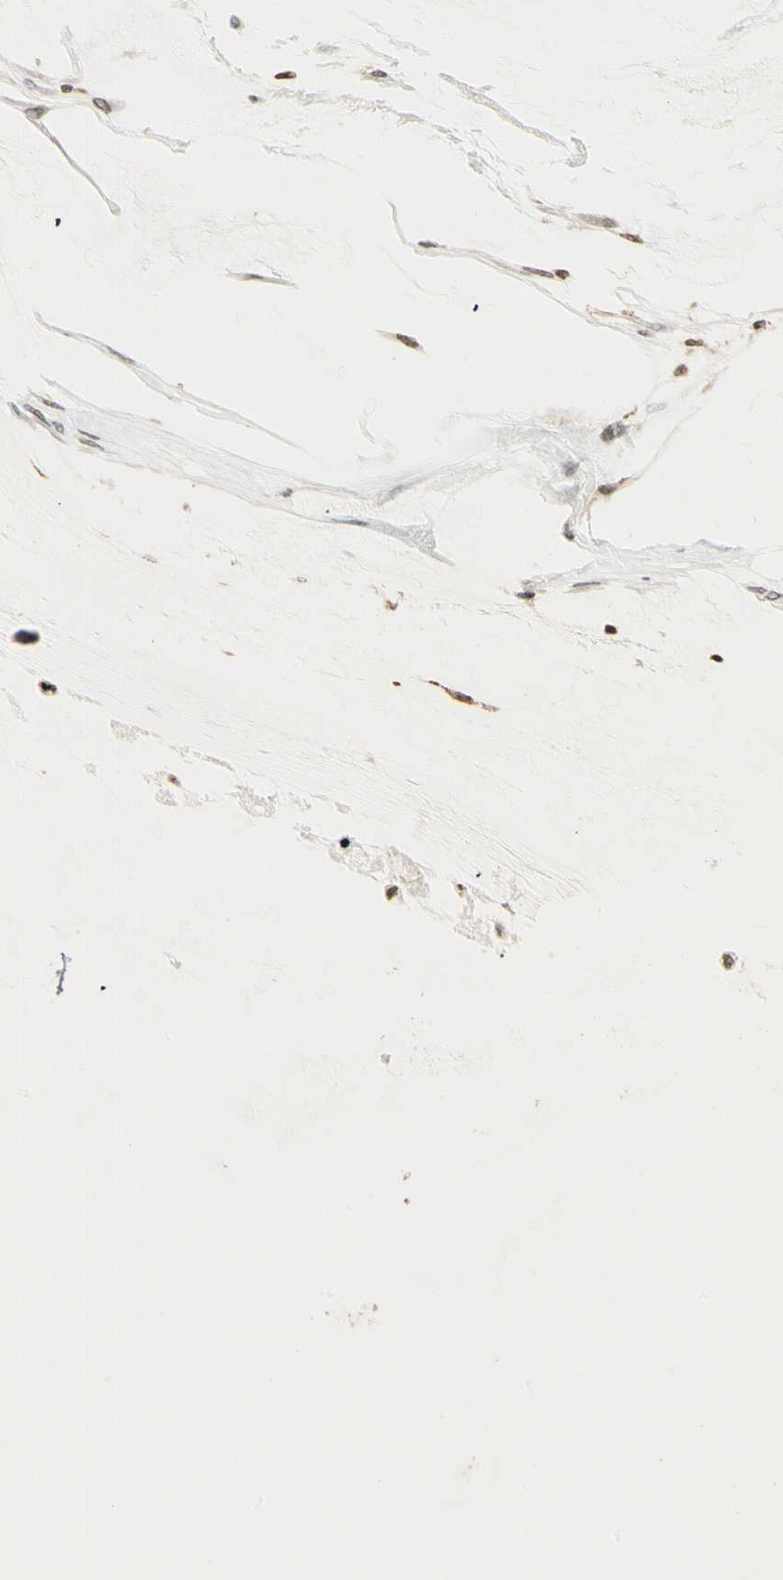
{"staining": {"intensity": "moderate", "quantity": ">75%", "location": "nuclear"}, "tissue": "ovarian cancer", "cell_type": "Tumor cells", "image_type": "cancer", "snomed": [{"axis": "morphology", "description": "Cystadenocarcinoma, mucinous, NOS"}, {"axis": "topography", "description": "Ovary"}], "caption": "Tumor cells demonstrate moderate nuclear expression in approximately >75% of cells in mucinous cystadenocarcinoma (ovarian).", "gene": "FER", "patient": {"sex": "female", "age": 39}}